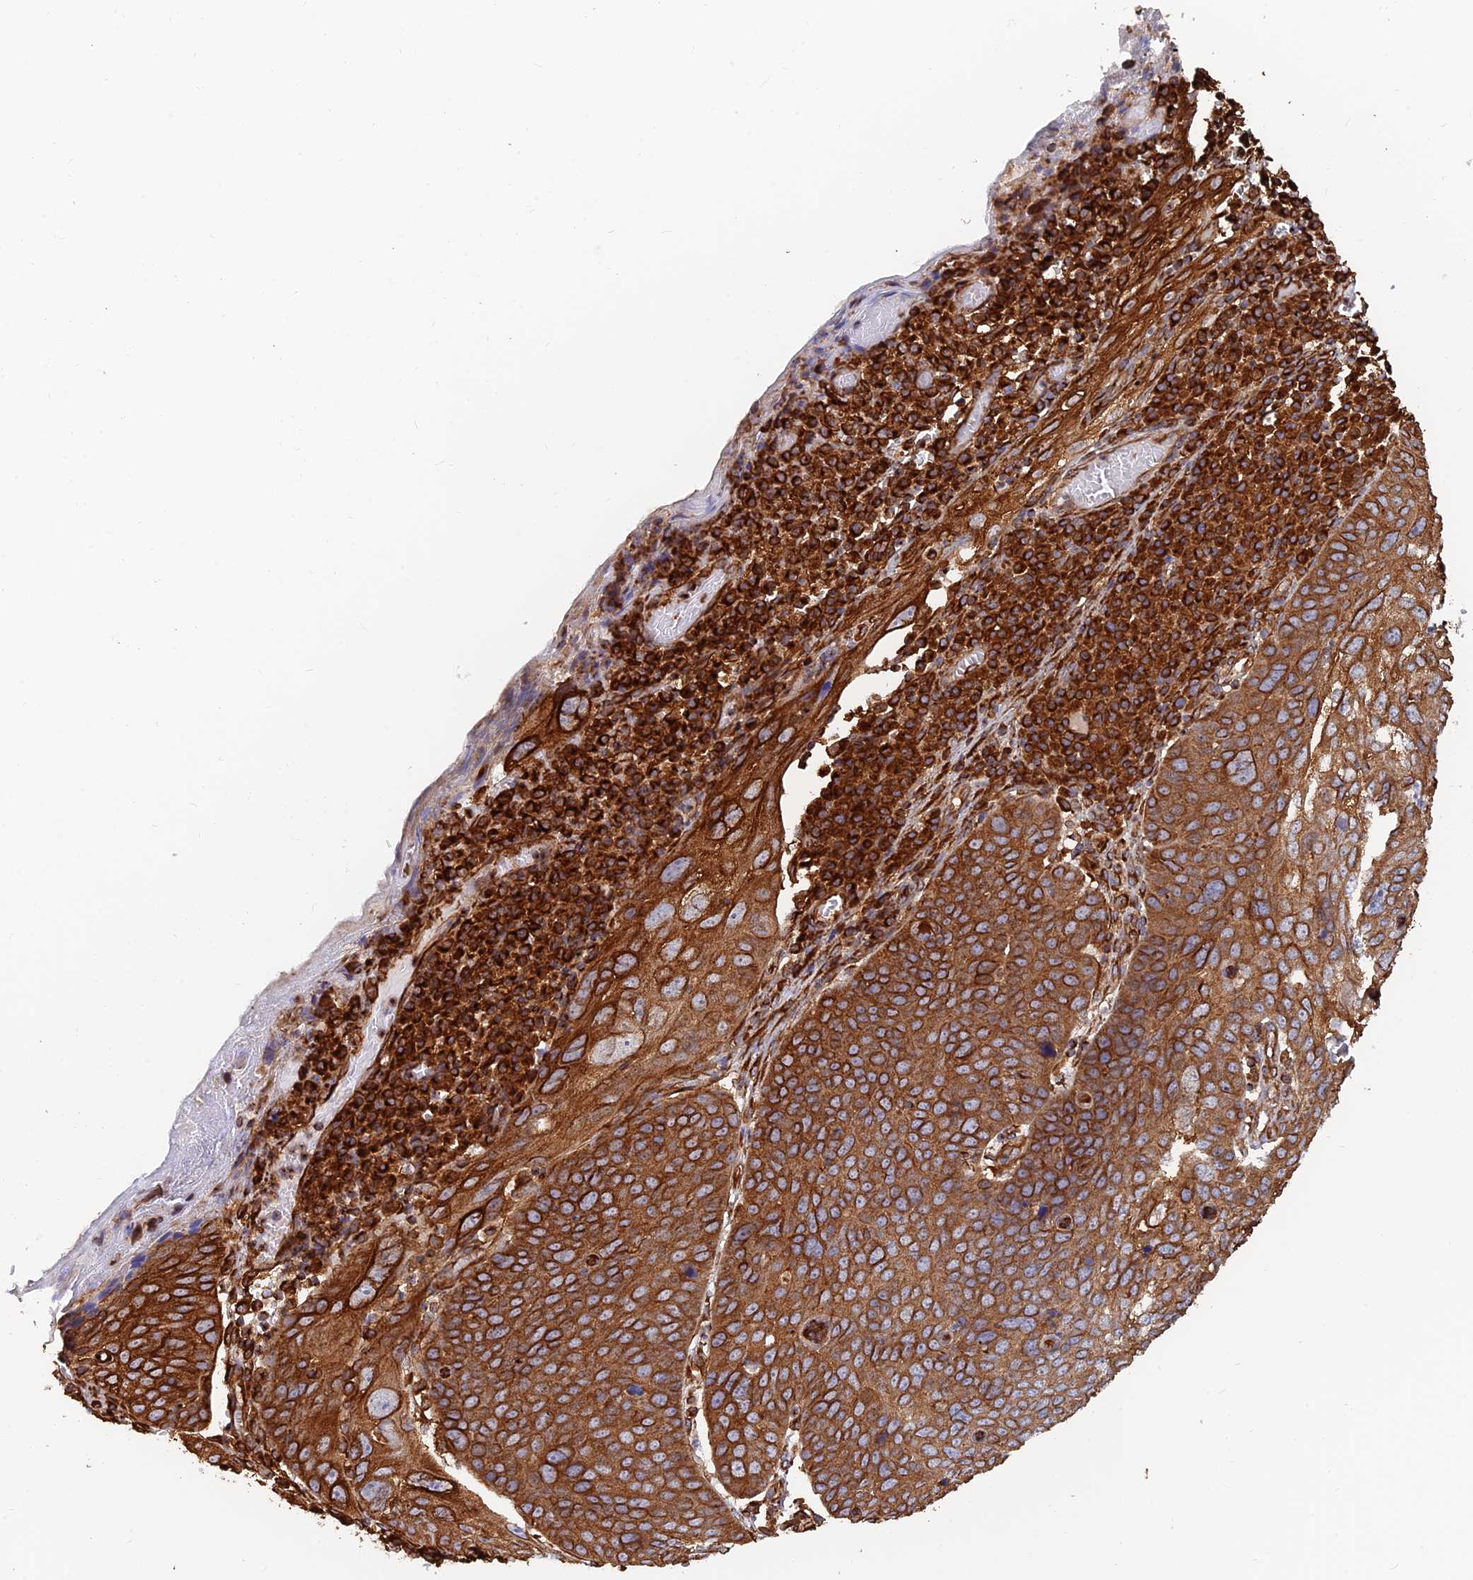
{"staining": {"intensity": "strong", "quantity": ">75%", "location": "cytoplasmic/membranous"}, "tissue": "skin cancer", "cell_type": "Tumor cells", "image_type": "cancer", "snomed": [{"axis": "morphology", "description": "Squamous cell carcinoma, NOS"}, {"axis": "topography", "description": "Skin"}], "caption": "Human skin cancer (squamous cell carcinoma) stained with a brown dye reveals strong cytoplasmic/membranous positive positivity in about >75% of tumor cells.", "gene": "WBP11", "patient": {"sex": "male", "age": 71}}